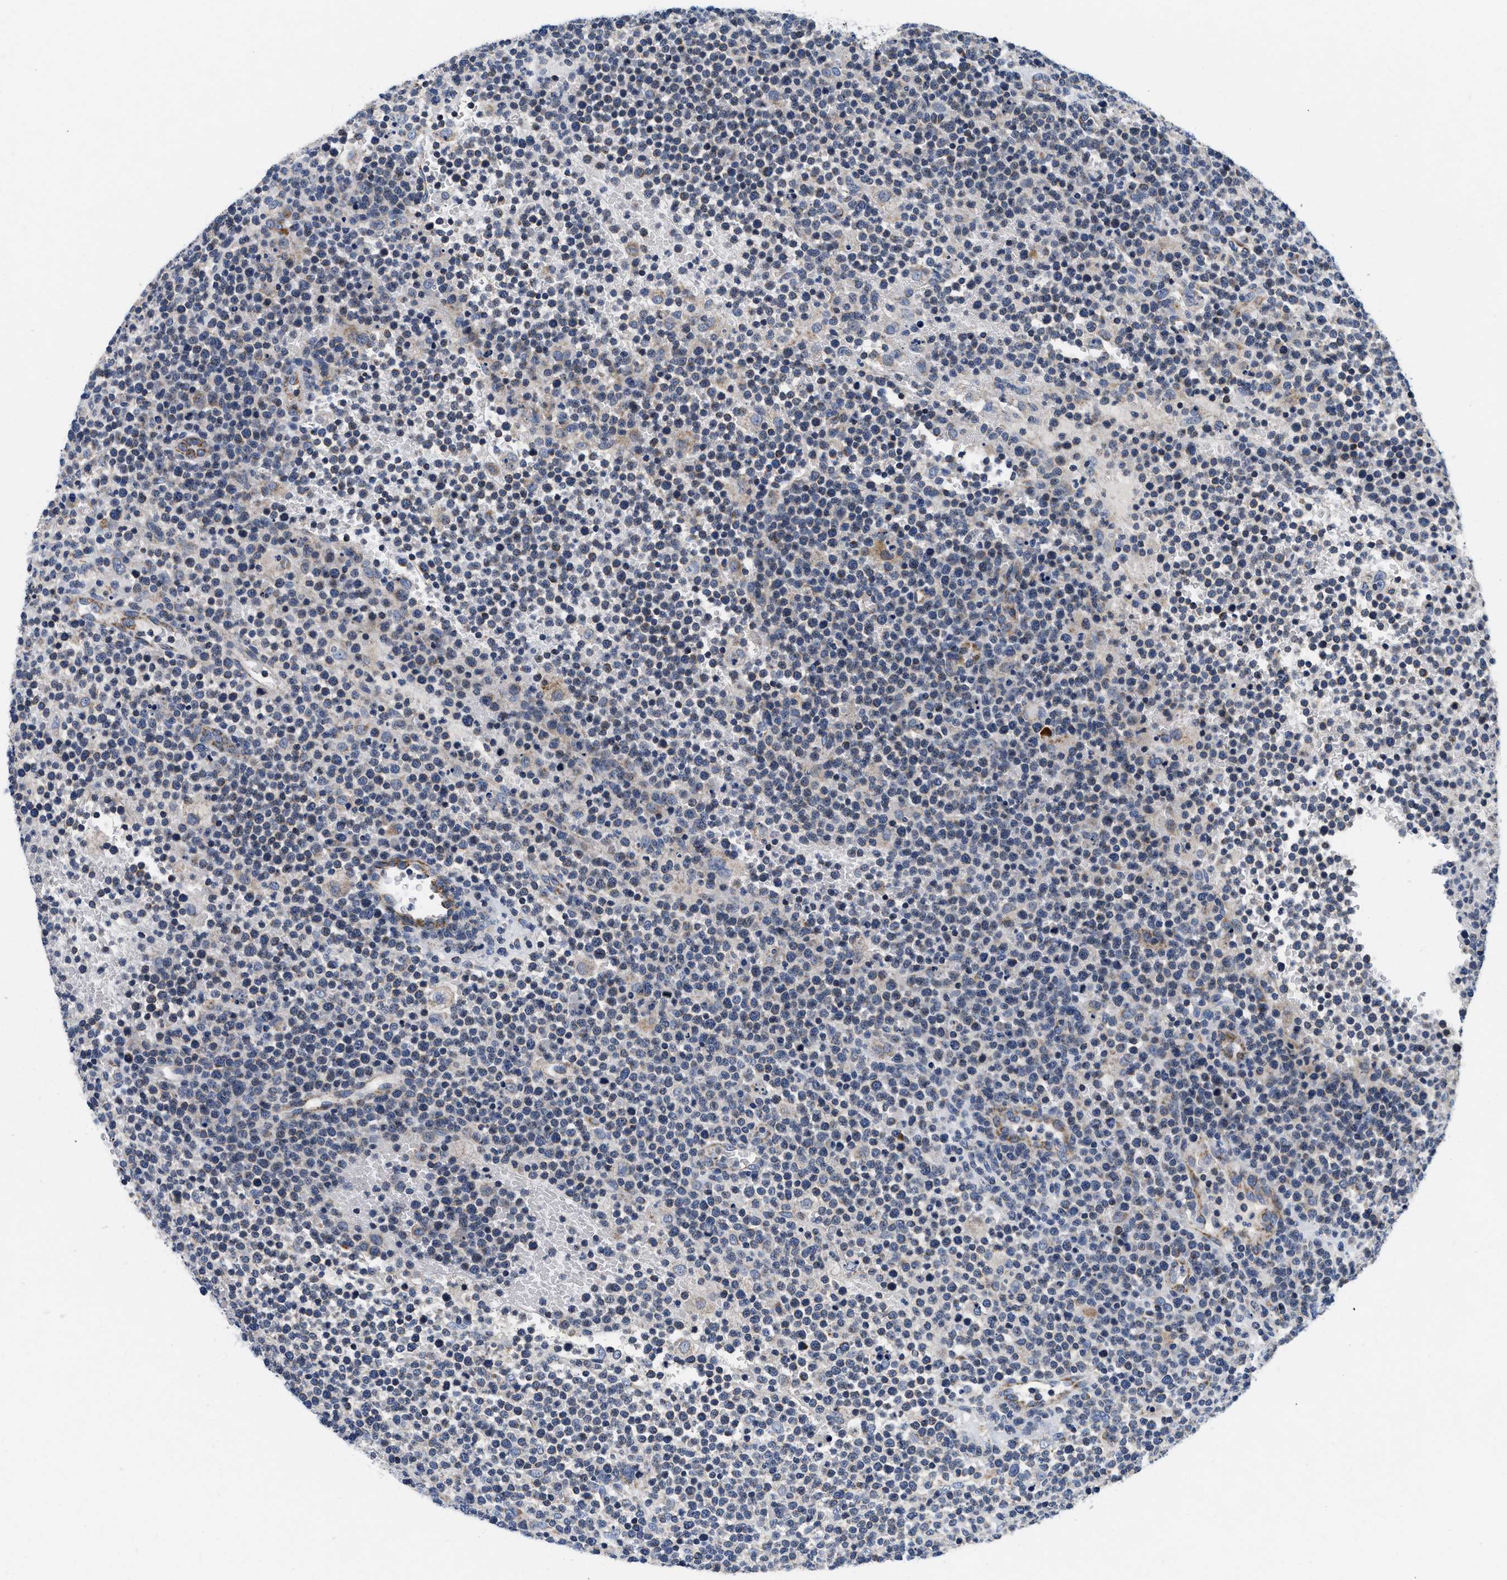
{"staining": {"intensity": "negative", "quantity": "none", "location": "none"}, "tissue": "lymphoma", "cell_type": "Tumor cells", "image_type": "cancer", "snomed": [{"axis": "morphology", "description": "Malignant lymphoma, non-Hodgkin's type, High grade"}, {"axis": "topography", "description": "Lymph node"}], "caption": "Lymphoma was stained to show a protein in brown. There is no significant positivity in tumor cells.", "gene": "PDP1", "patient": {"sex": "male", "age": 61}}